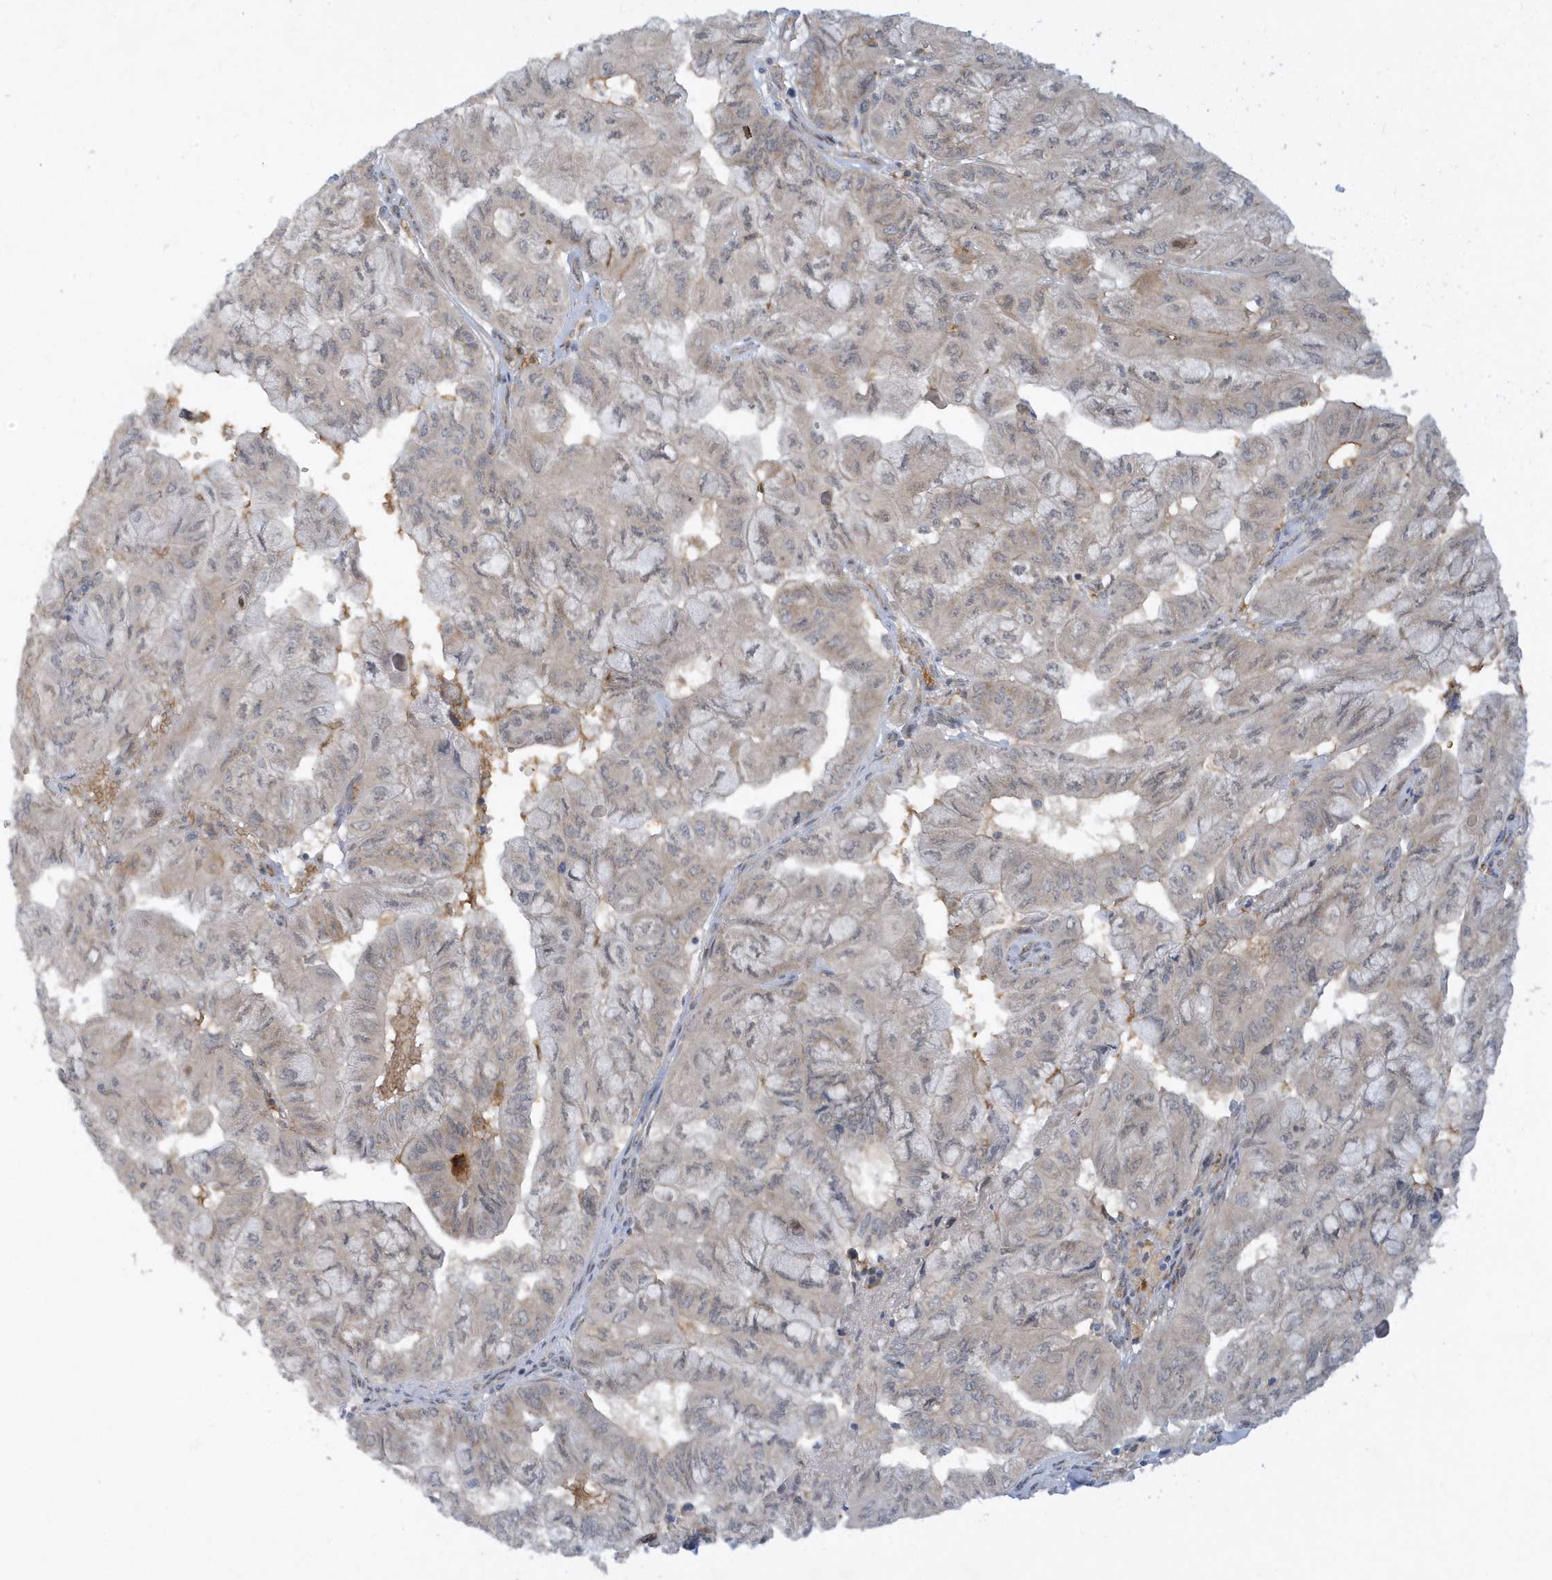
{"staining": {"intensity": "negative", "quantity": "none", "location": "none"}, "tissue": "pancreatic cancer", "cell_type": "Tumor cells", "image_type": "cancer", "snomed": [{"axis": "morphology", "description": "Adenocarcinoma, NOS"}, {"axis": "topography", "description": "Pancreas"}], "caption": "DAB (3,3'-diaminobenzidine) immunohistochemical staining of human pancreatic adenocarcinoma displays no significant staining in tumor cells. Brightfield microscopy of immunohistochemistry stained with DAB (3,3'-diaminobenzidine) (brown) and hematoxylin (blue), captured at high magnification.", "gene": "RPP40", "patient": {"sex": "male", "age": 51}}